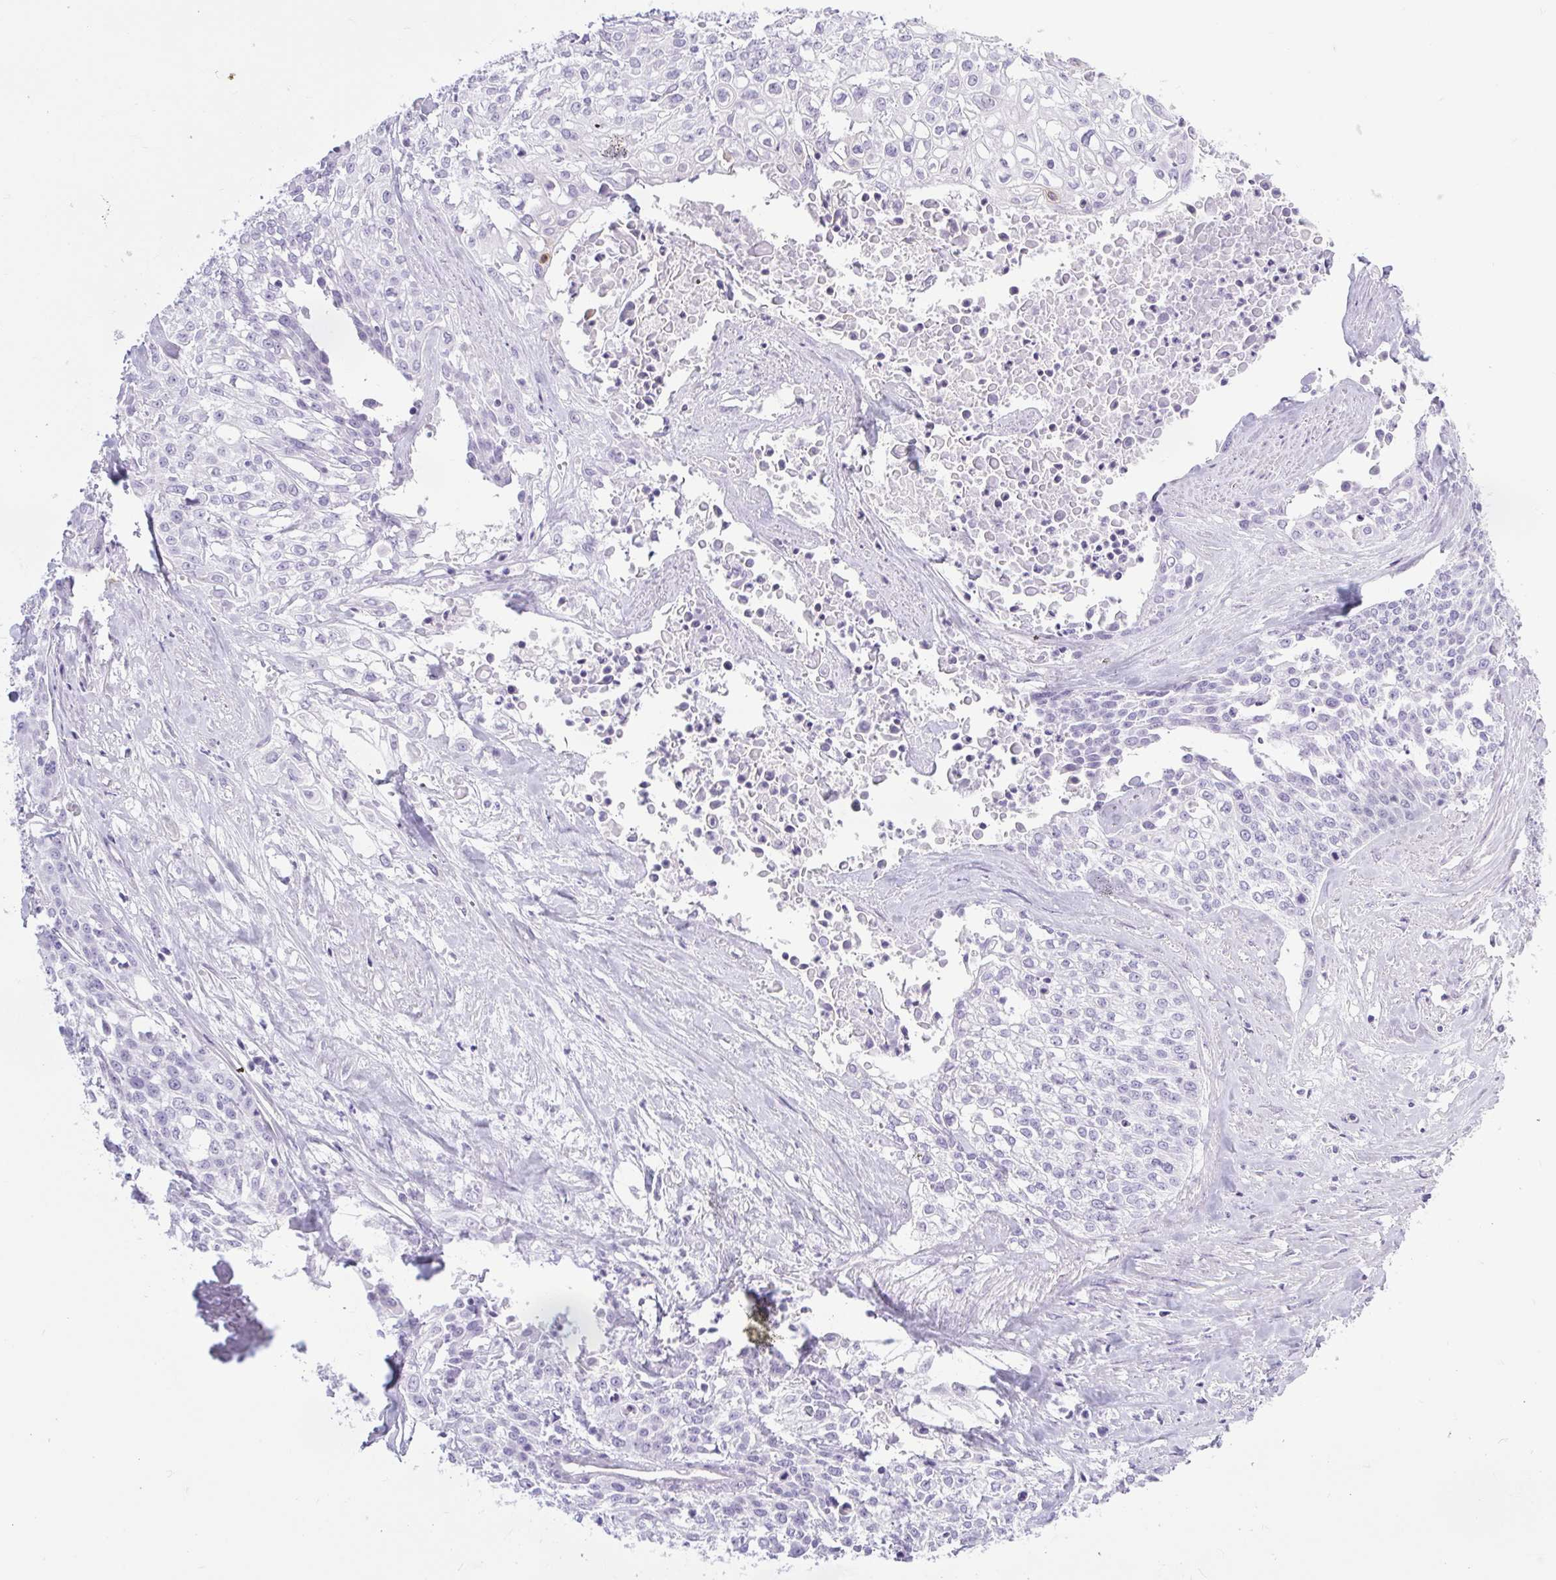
{"staining": {"intensity": "negative", "quantity": "none", "location": "none"}, "tissue": "cervical cancer", "cell_type": "Tumor cells", "image_type": "cancer", "snomed": [{"axis": "morphology", "description": "Squamous cell carcinoma, NOS"}, {"axis": "topography", "description": "Cervix"}], "caption": "Cervical cancer was stained to show a protein in brown. There is no significant staining in tumor cells.", "gene": "BCAS1", "patient": {"sex": "female", "age": 39}}